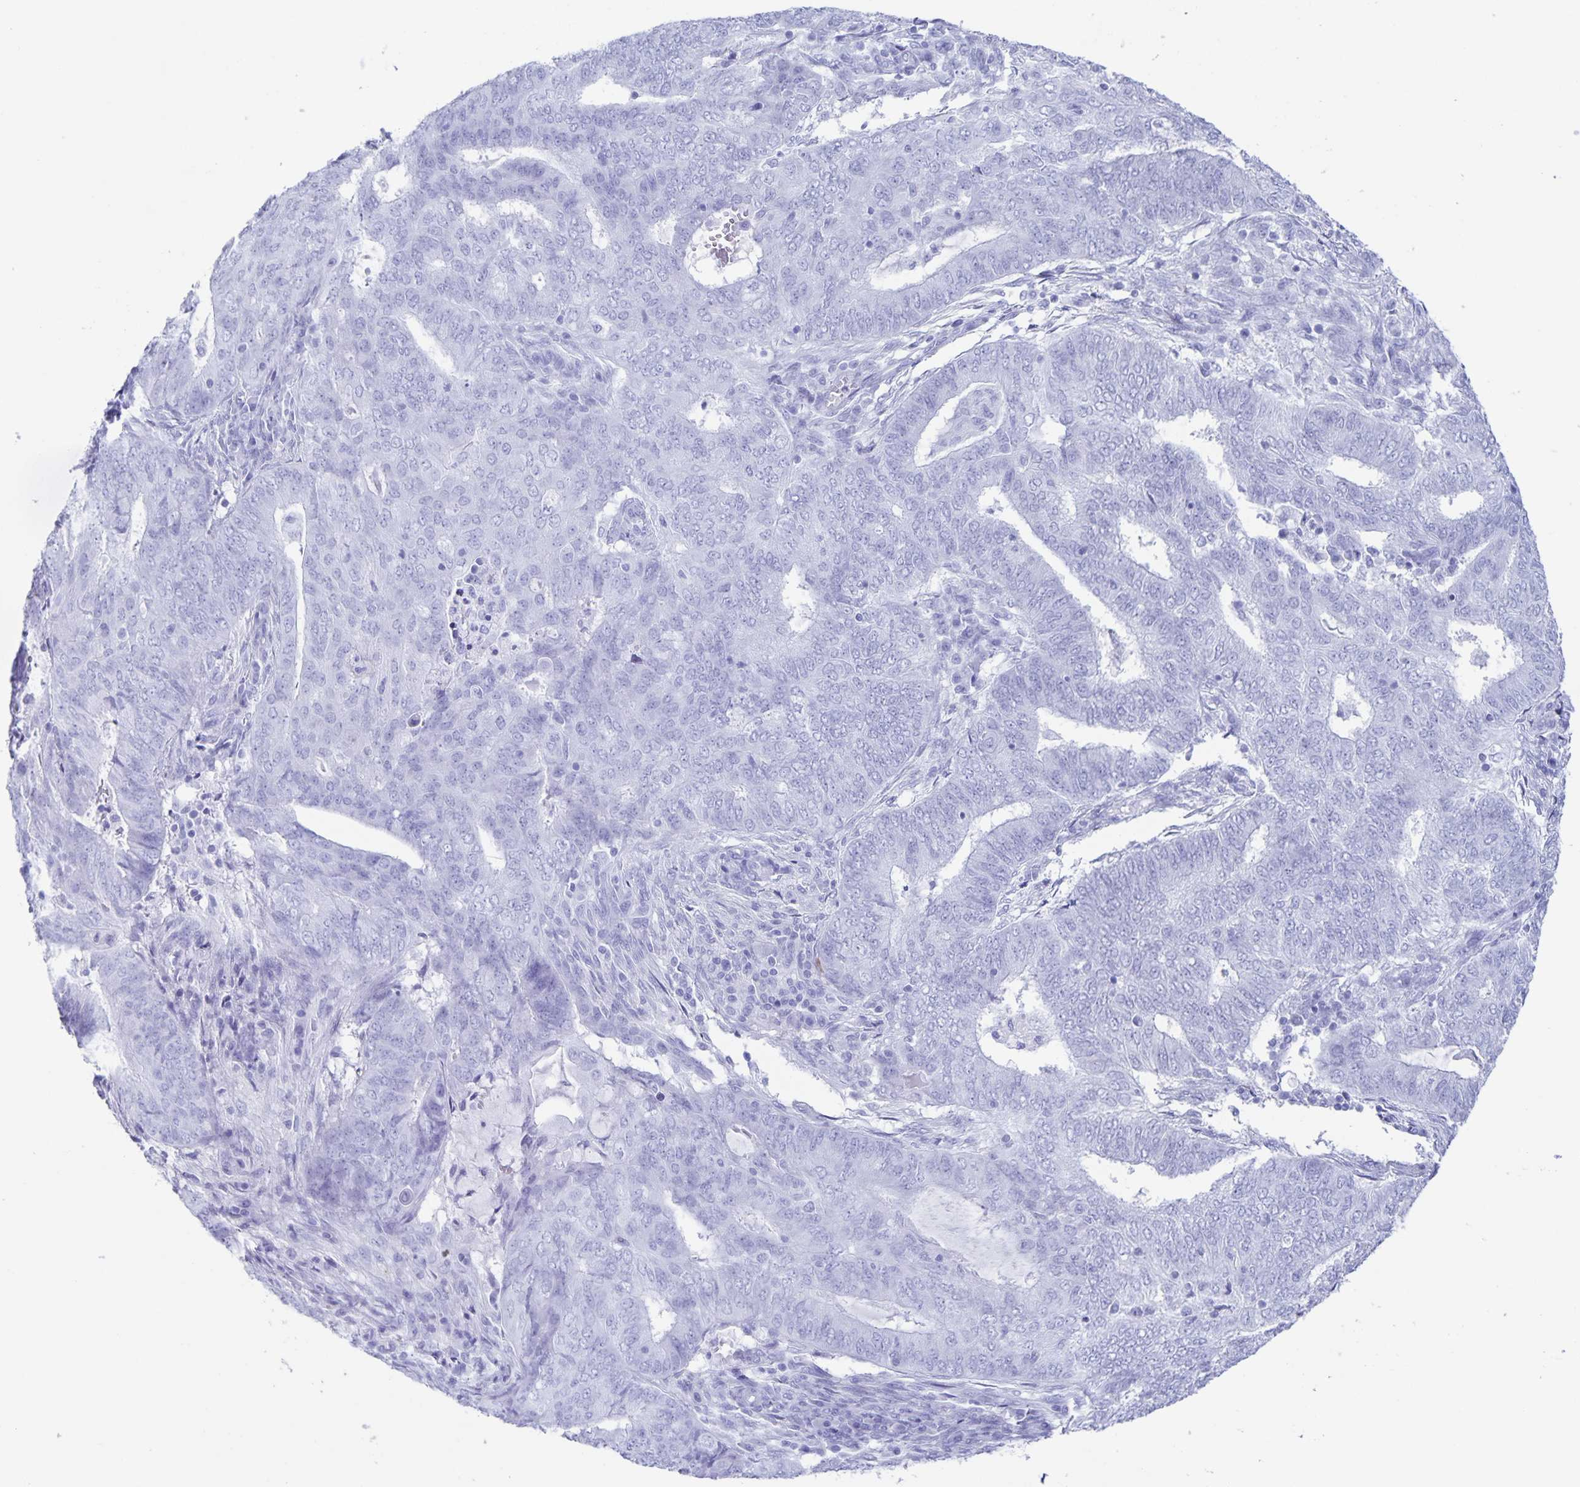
{"staining": {"intensity": "negative", "quantity": "none", "location": "none"}, "tissue": "endometrial cancer", "cell_type": "Tumor cells", "image_type": "cancer", "snomed": [{"axis": "morphology", "description": "Adenocarcinoma, NOS"}, {"axis": "topography", "description": "Endometrium"}], "caption": "DAB immunohistochemical staining of human endometrial adenocarcinoma displays no significant positivity in tumor cells.", "gene": "AQP4", "patient": {"sex": "female", "age": 62}}